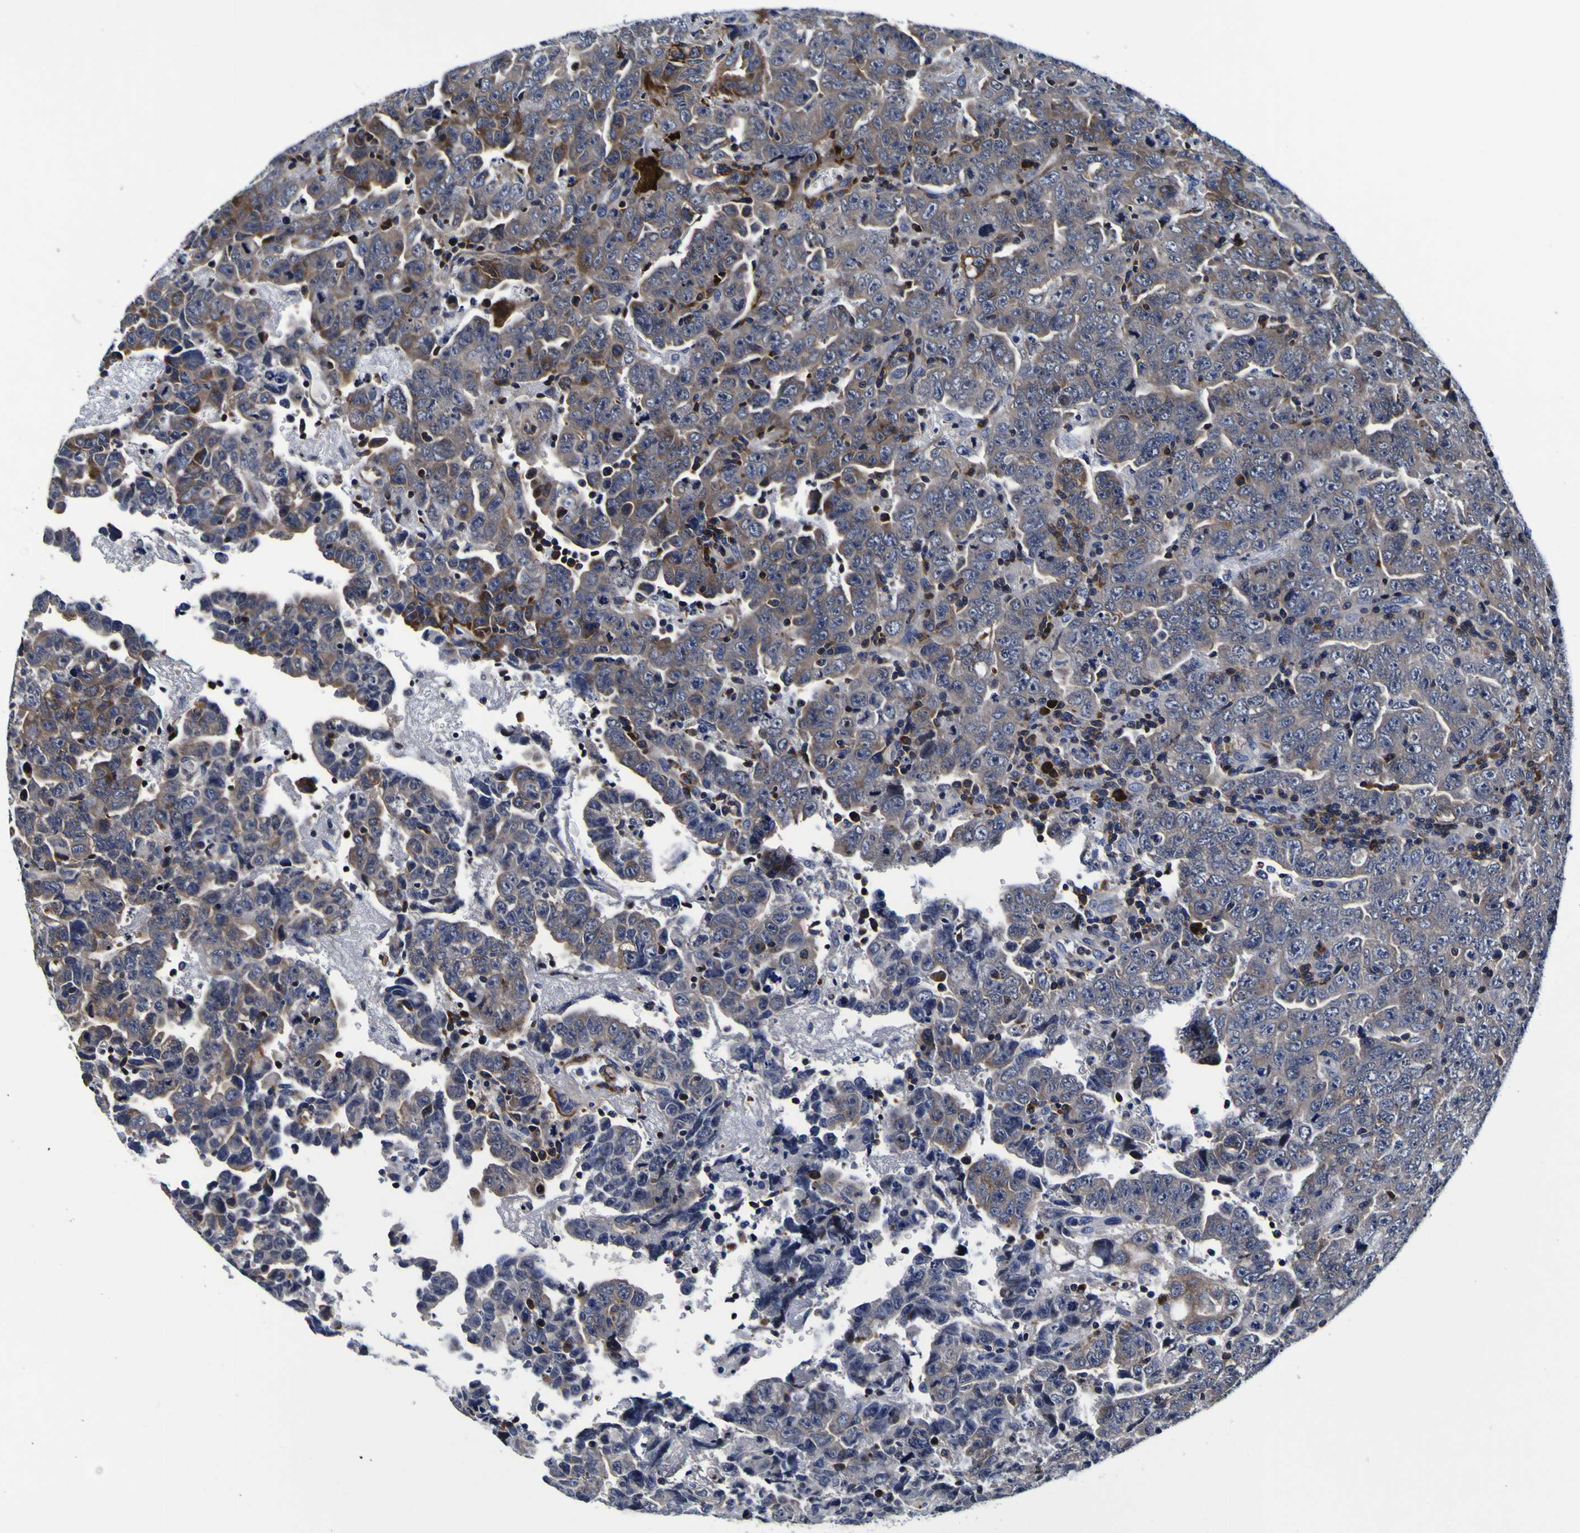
{"staining": {"intensity": "moderate", "quantity": "25%-75%", "location": "cytoplasmic/membranous"}, "tissue": "testis cancer", "cell_type": "Tumor cells", "image_type": "cancer", "snomed": [{"axis": "morphology", "description": "Carcinoma, Embryonal, NOS"}, {"axis": "topography", "description": "Testis"}], "caption": "Moderate cytoplasmic/membranous positivity is appreciated in approximately 25%-75% of tumor cells in embryonal carcinoma (testis).", "gene": "SORCS1", "patient": {"sex": "male", "age": 28}}